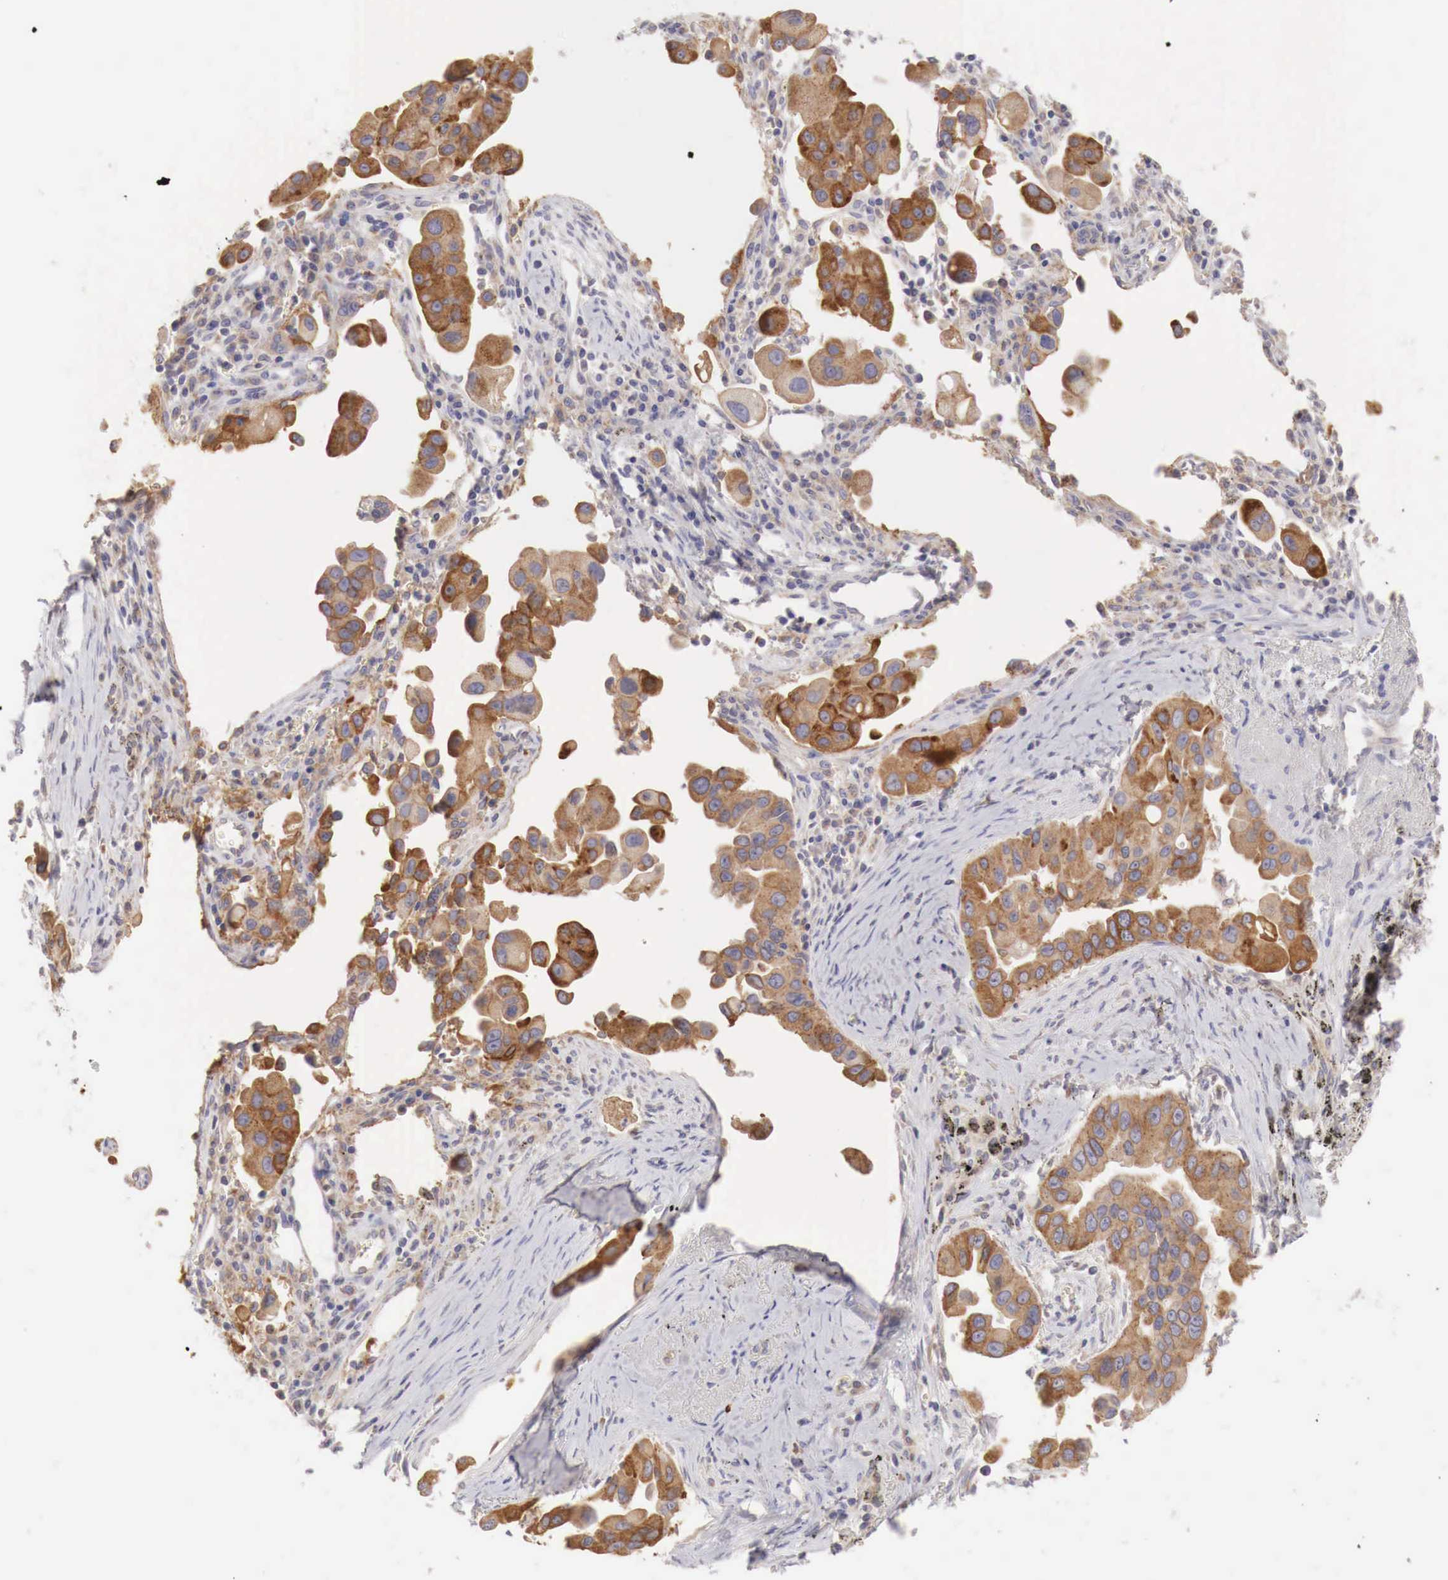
{"staining": {"intensity": "strong", "quantity": ">75%", "location": "cytoplasmic/membranous"}, "tissue": "lung cancer", "cell_type": "Tumor cells", "image_type": "cancer", "snomed": [{"axis": "morphology", "description": "Adenocarcinoma, NOS"}, {"axis": "topography", "description": "Lung"}], "caption": "Lung cancer stained with immunohistochemistry shows strong cytoplasmic/membranous staining in about >75% of tumor cells. (DAB = brown stain, brightfield microscopy at high magnification).", "gene": "NSDHL", "patient": {"sex": "male", "age": 68}}